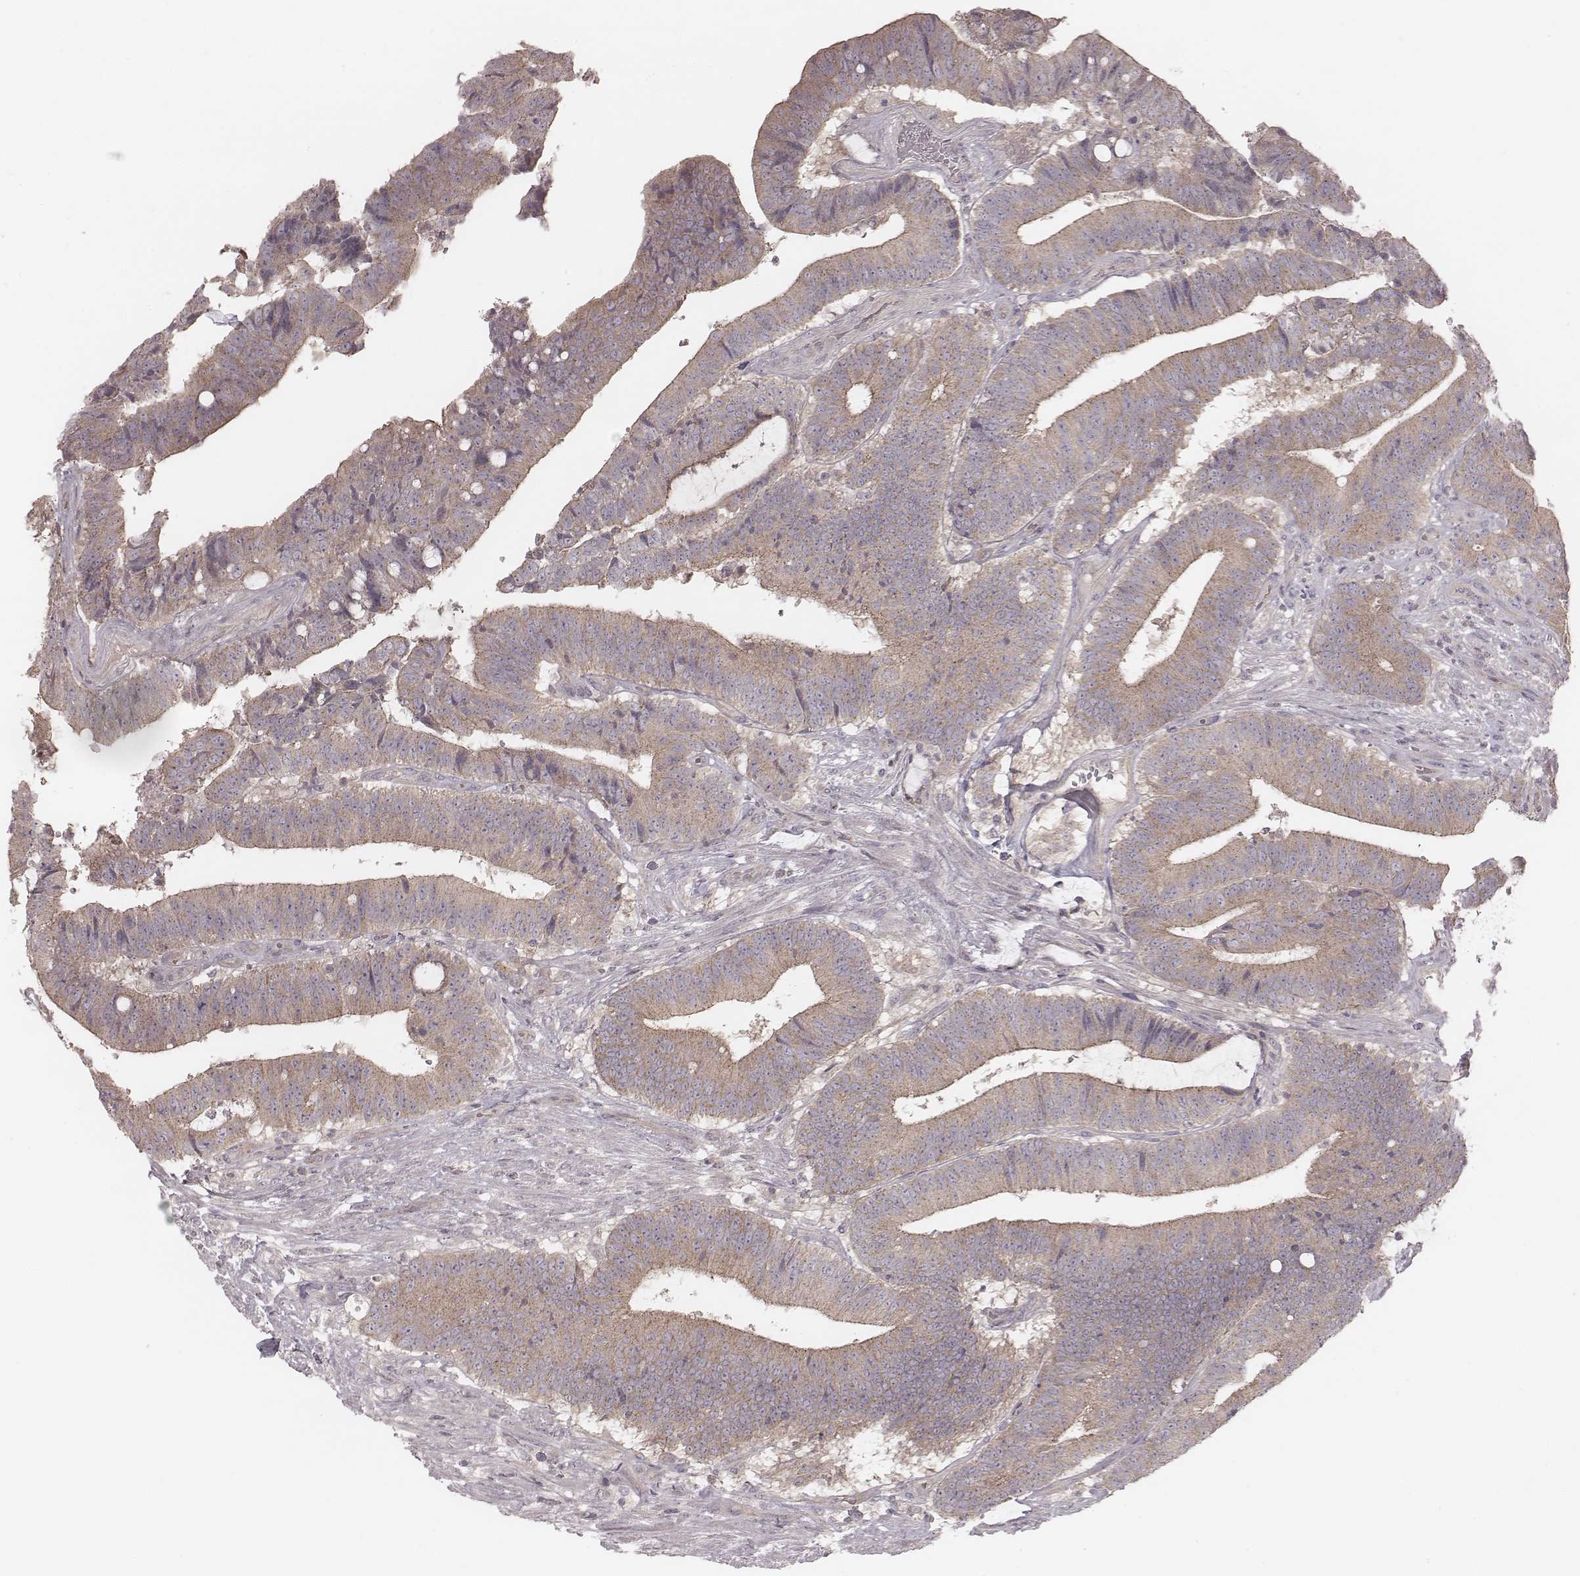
{"staining": {"intensity": "weak", "quantity": ">75%", "location": "cytoplasmic/membranous"}, "tissue": "colorectal cancer", "cell_type": "Tumor cells", "image_type": "cancer", "snomed": [{"axis": "morphology", "description": "Adenocarcinoma, NOS"}, {"axis": "topography", "description": "Colon"}], "caption": "IHC histopathology image of neoplastic tissue: colorectal cancer stained using immunohistochemistry (IHC) shows low levels of weak protein expression localized specifically in the cytoplasmic/membranous of tumor cells, appearing as a cytoplasmic/membranous brown color.", "gene": "TDRD5", "patient": {"sex": "female", "age": 43}}